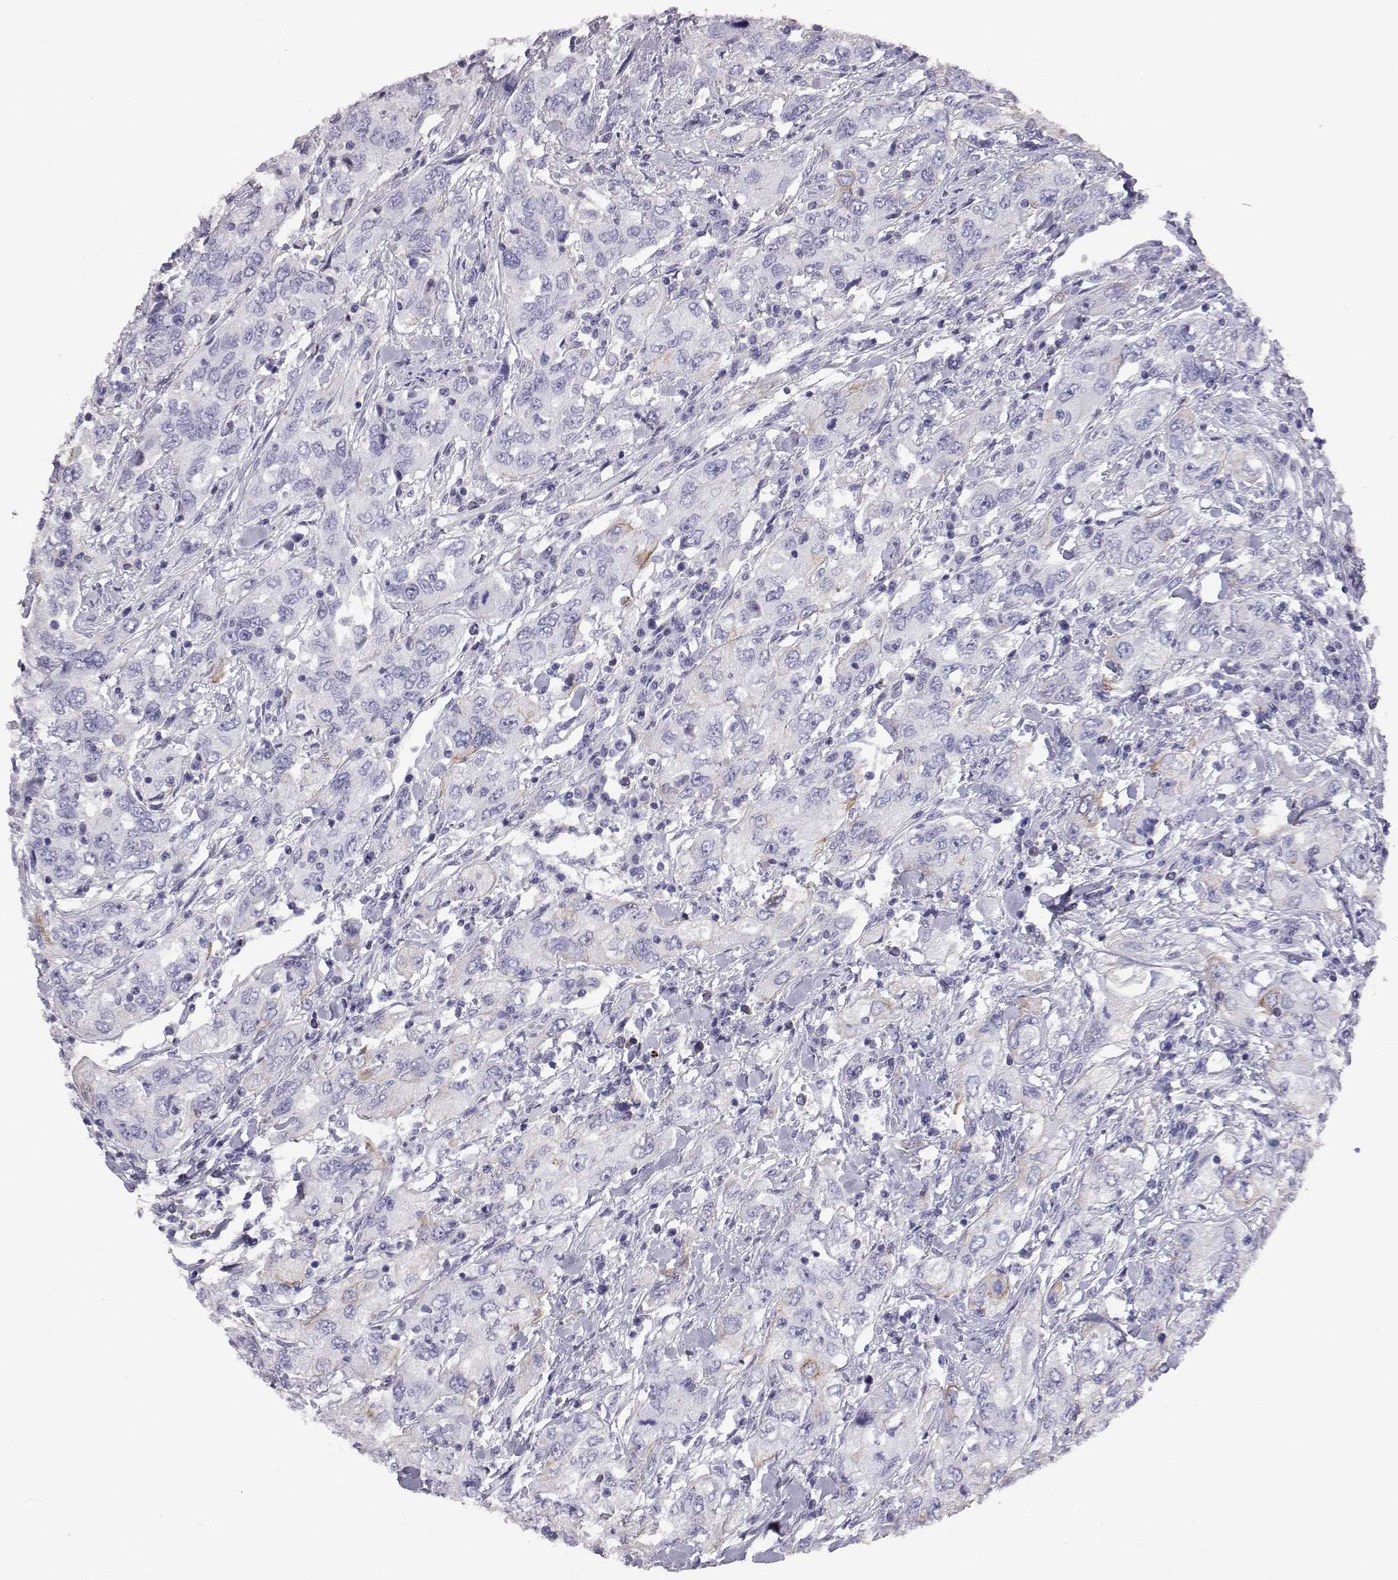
{"staining": {"intensity": "negative", "quantity": "none", "location": "none"}, "tissue": "urothelial cancer", "cell_type": "Tumor cells", "image_type": "cancer", "snomed": [{"axis": "morphology", "description": "Urothelial carcinoma, High grade"}, {"axis": "topography", "description": "Urinary bladder"}], "caption": "IHC photomicrograph of neoplastic tissue: human urothelial carcinoma (high-grade) stained with DAB displays no significant protein positivity in tumor cells.", "gene": "AKR1B1", "patient": {"sex": "male", "age": 76}}